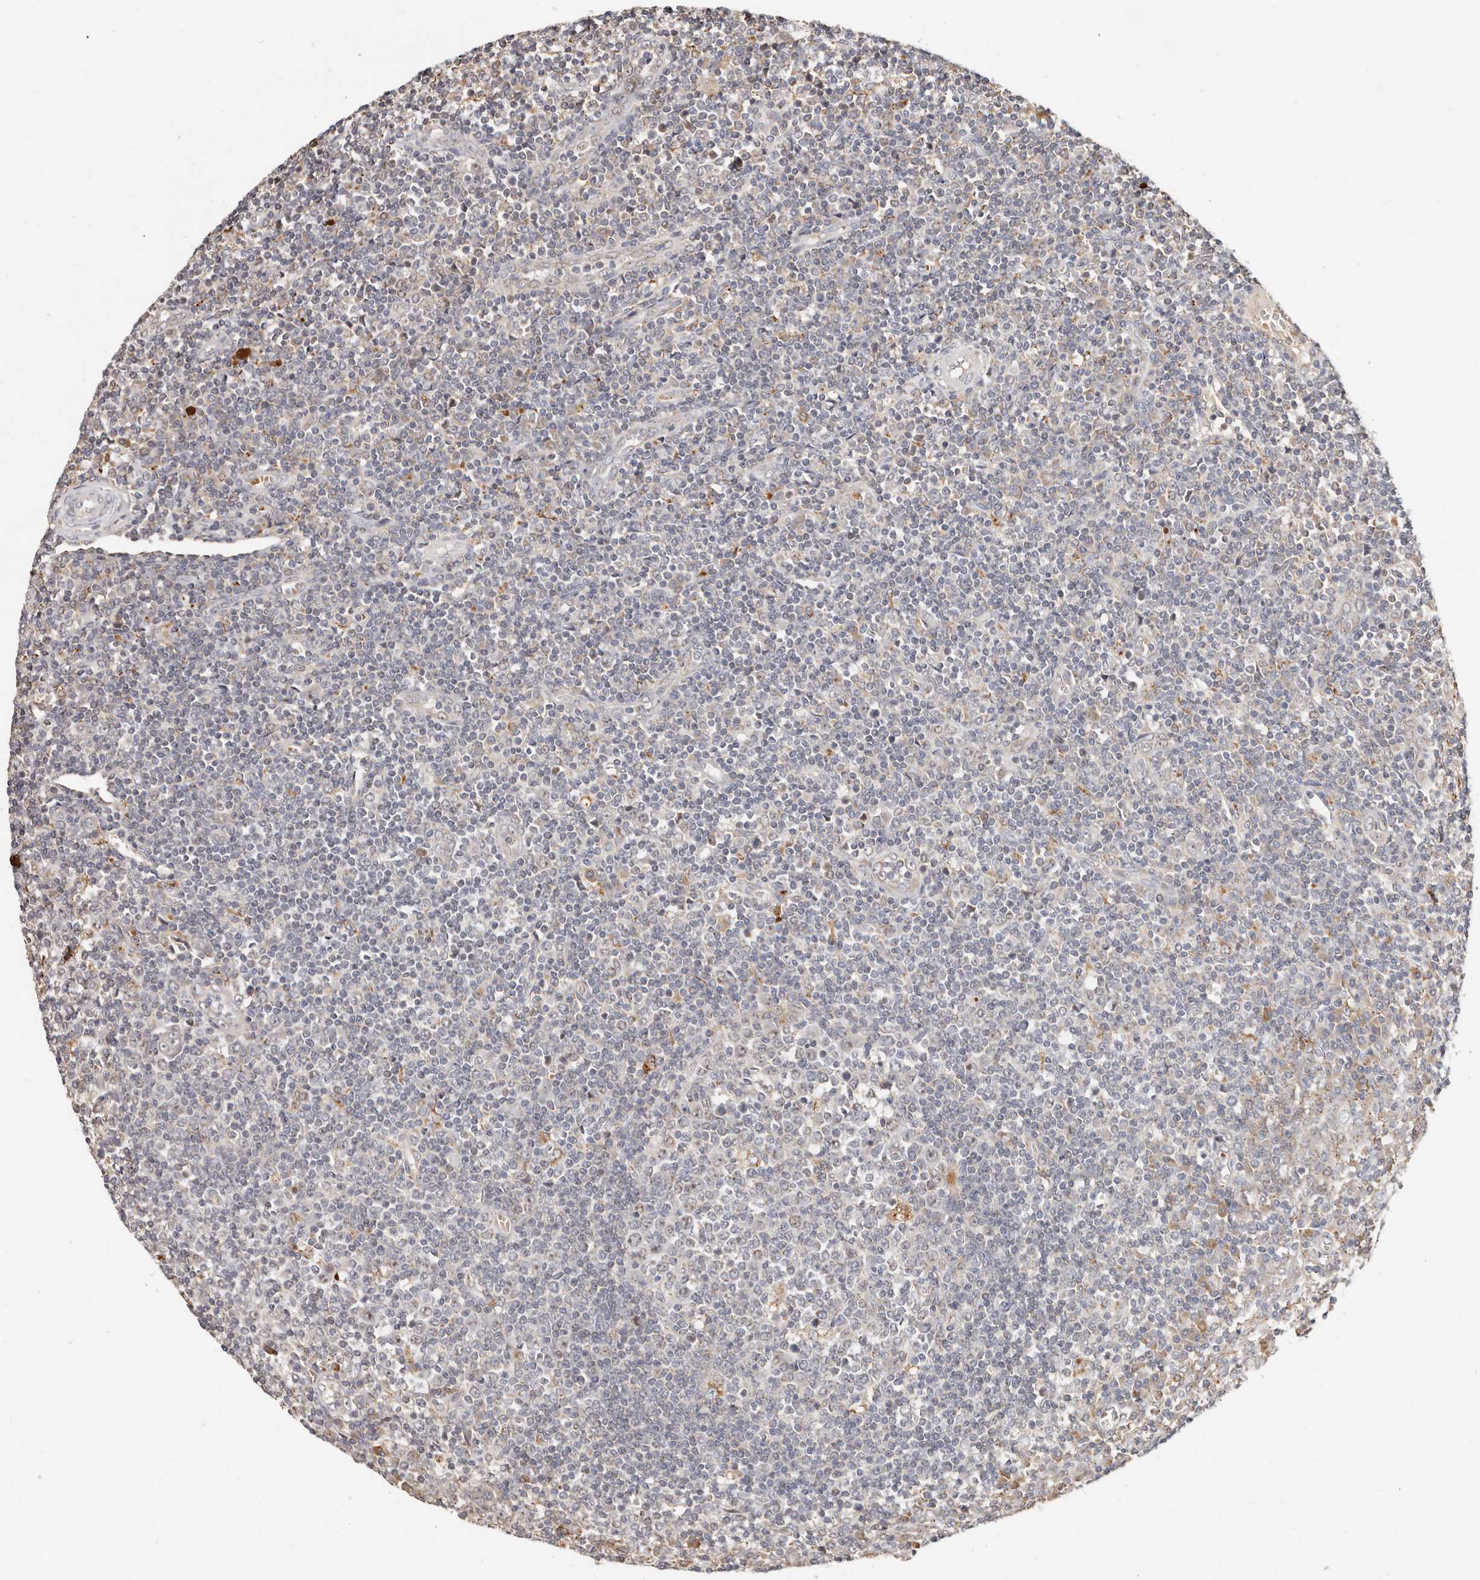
{"staining": {"intensity": "weak", "quantity": "<25%", "location": "cytoplasmic/membranous"}, "tissue": "tonsil", "cell_type": "Germinal center cells", "image_type": "normal", "snomed": [{"axis": "morphology", "description": "Normal tissue, NOS"}, {"axis": "topography", "description": "Tonsil"}], "caption": "IHC of normal tonsil exhibits no staining in germinal center cells.", "gene": "ZRANB1", "patient": {"sex": "female", "age": 19}}